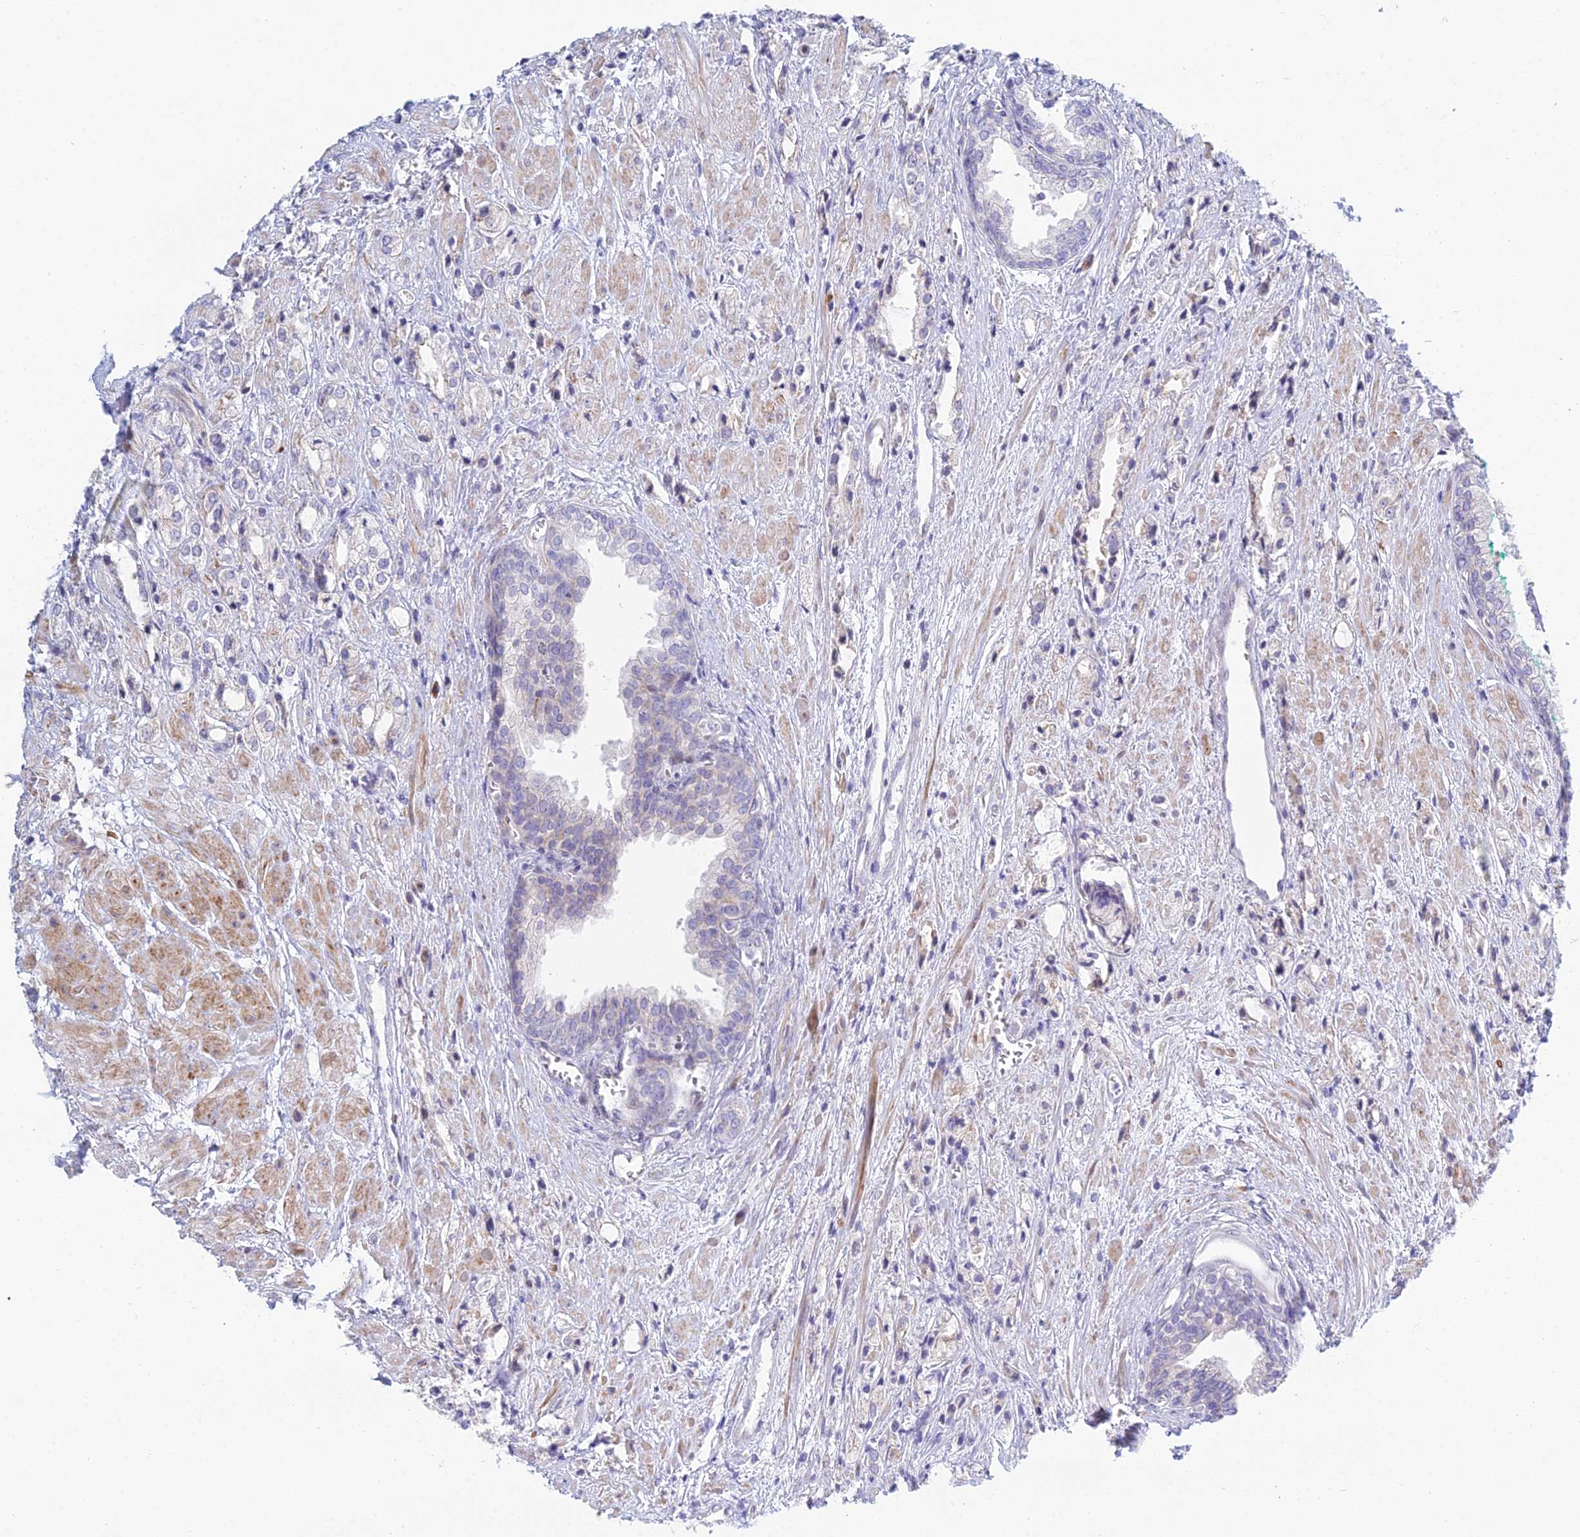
{"staining": {"intensity": "negative", "quantity": "none", "location": "none"}, "tissue": "prostate cancer", "cell_type": "Tumor cells", "image_type": "cancer", "snomed": [{"axis": "morphology", "description": "Adenocarcinoma, High grade"}, {"axis": "topography", "description": "Prostate"}], "caption": "IHC histopathology image of prostate cancer stained for a protein (brown), which demonstrates no expression in tumor cells. (DAB immunohistochemistry with hematoxylin counter stain).", "gene": "PRR13", "patient": {"sex": "male", "age": 50}}